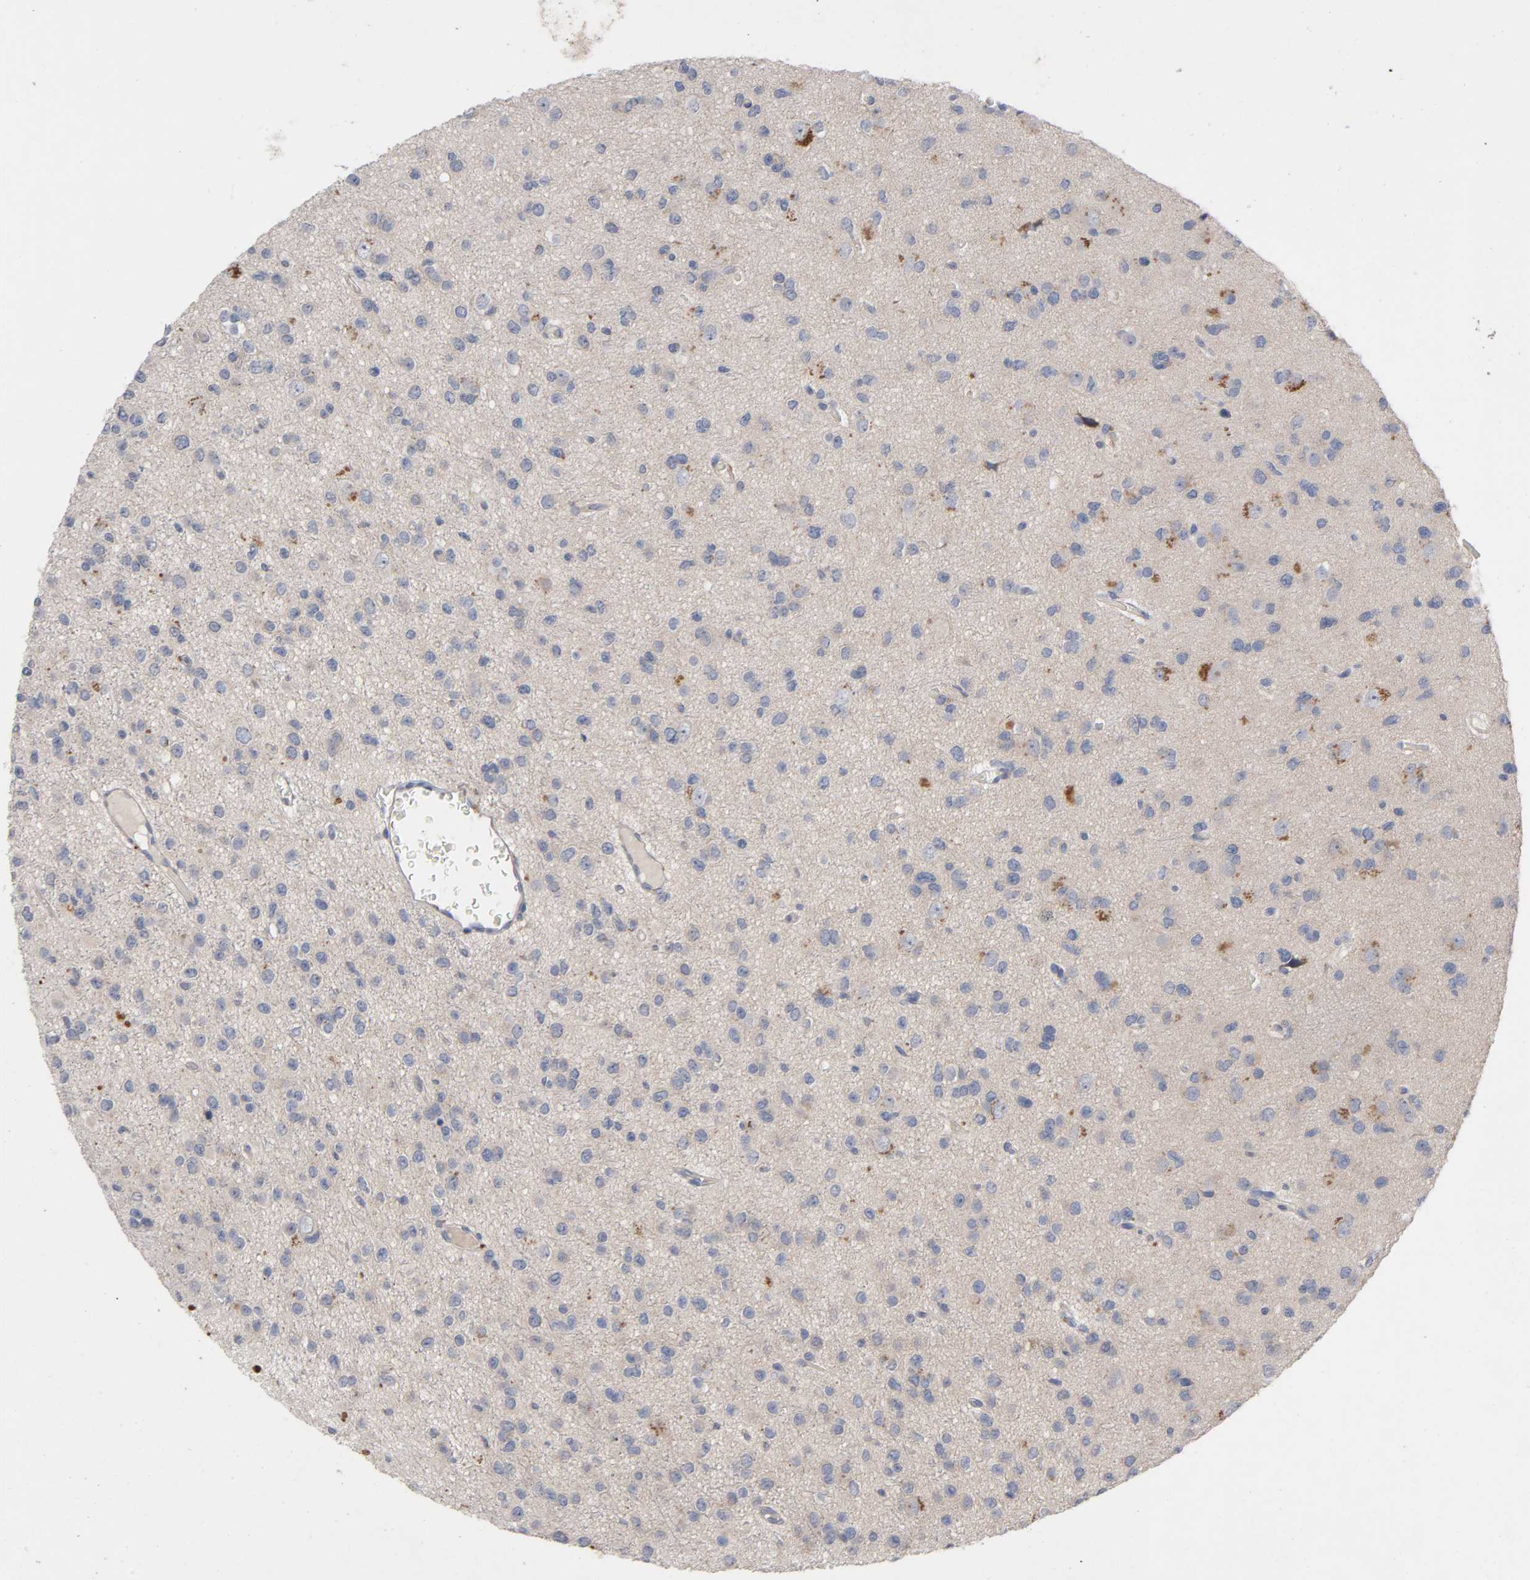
{"staining": {"intensity": "negative", "quantity": "none", "location": "none"}, "tissue": "glioma", "cell_type": "Tumor cells", "image_type": "cancer", "snomed": [{"axis": "morphology", "description": "Glioma, malignant, Low grade"}, {"axis": "topography", "description": "Brain"}], "caption": "Immunohistochemistry (IHC) of human malignant glioma (low-grade) reveals no positivity in tumor cells.", "gene": "CCDC134", "patient": {"sex": "male", "age": 42}}